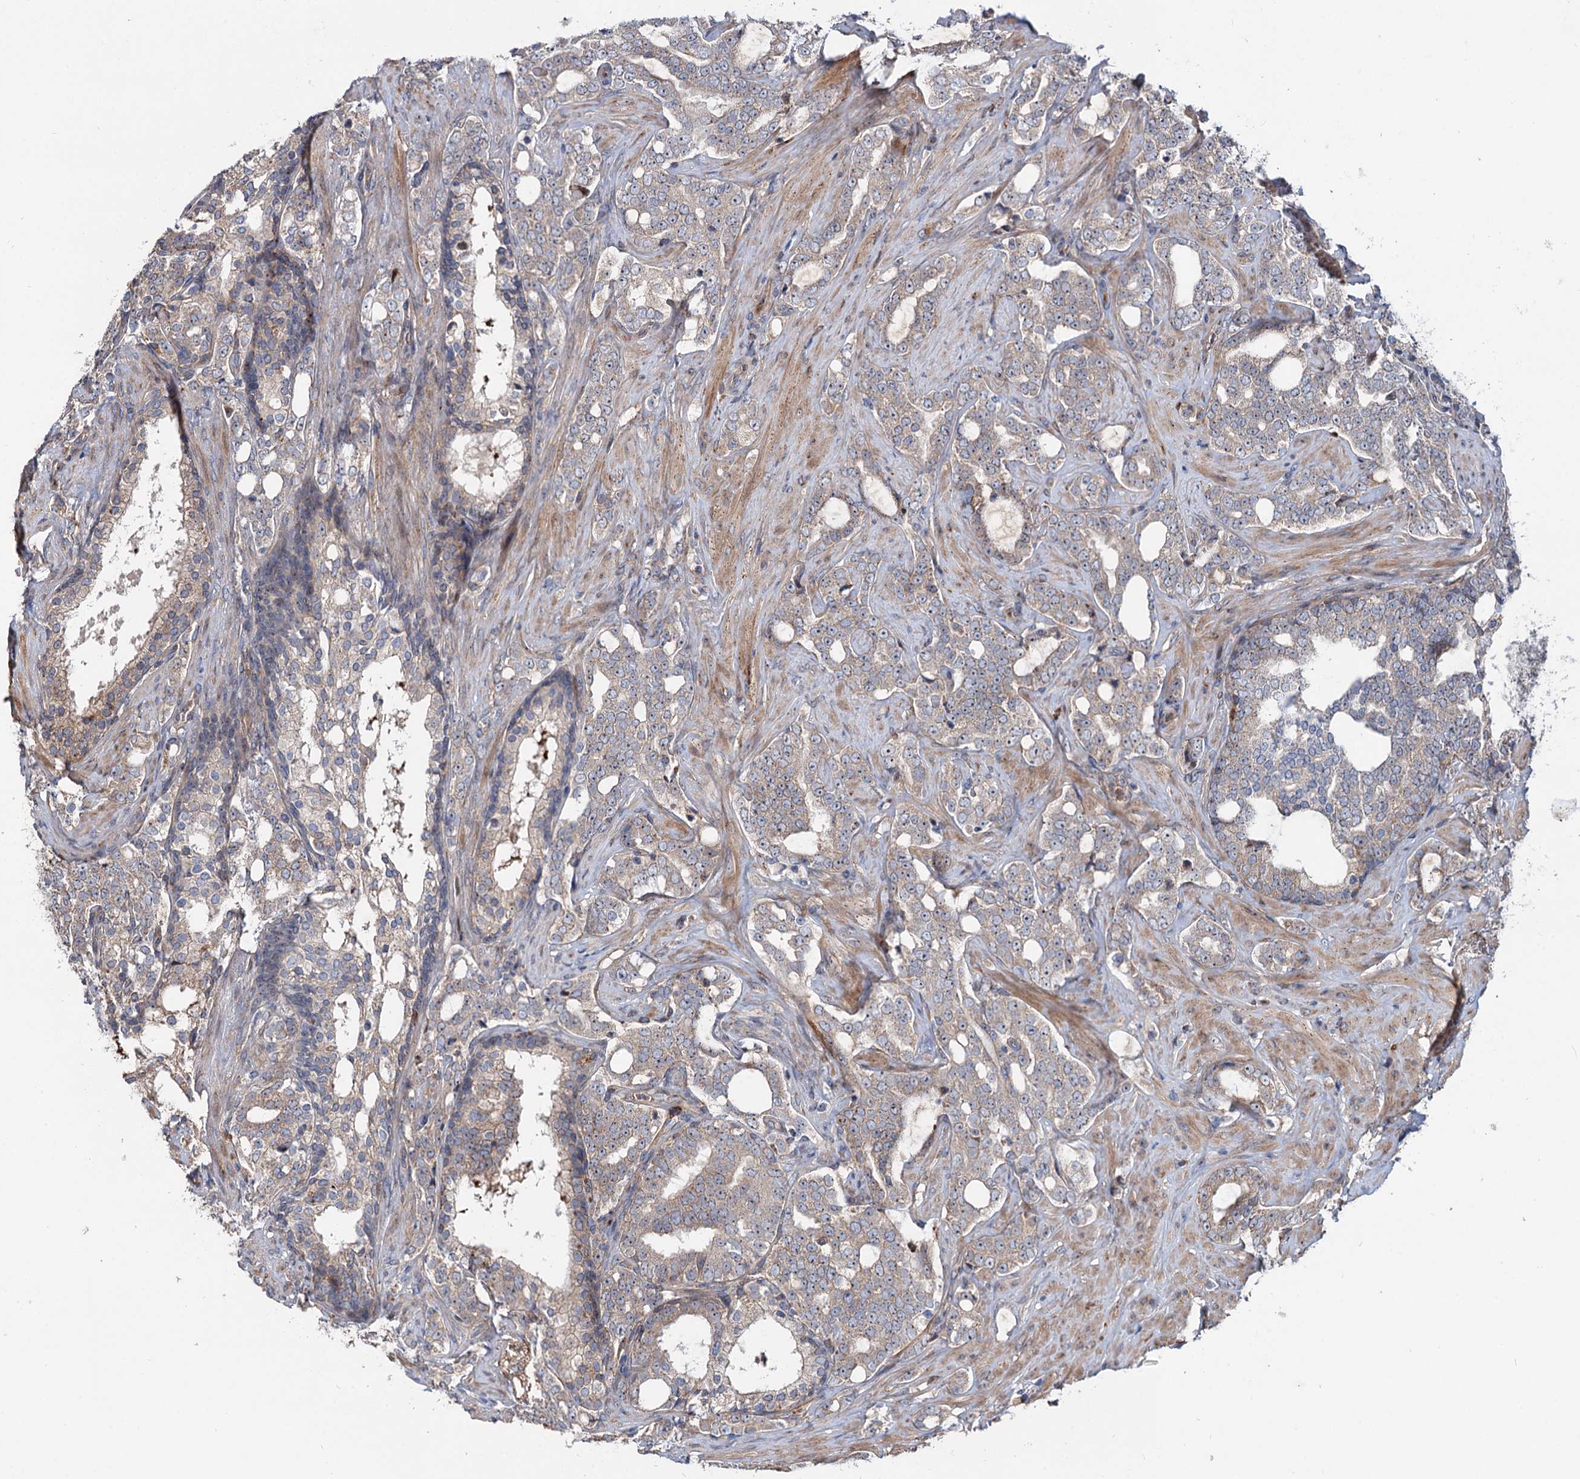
{"staining": {"intensity": "weak", "quantity": "25%-75%", "location": "cytoplasmic/membranous"}, "tissue": "prostate cancer", "cell_type": "Tumor cells", "image_type": "cancer", "snomed": [{"axis": "morphology", "description": "Adenocarcinoma, High grade"}, {"axis": "topography", "description": "Prostate"}], "caption": "There is low levels of weak cytoplasmic/membranous positivity in tumor cells of prostate cancer, as demonstrated by immunohistochemical staining (brown color).", "gene": "PTDSS2", "patient": {"sex": "male", "age": 64}}